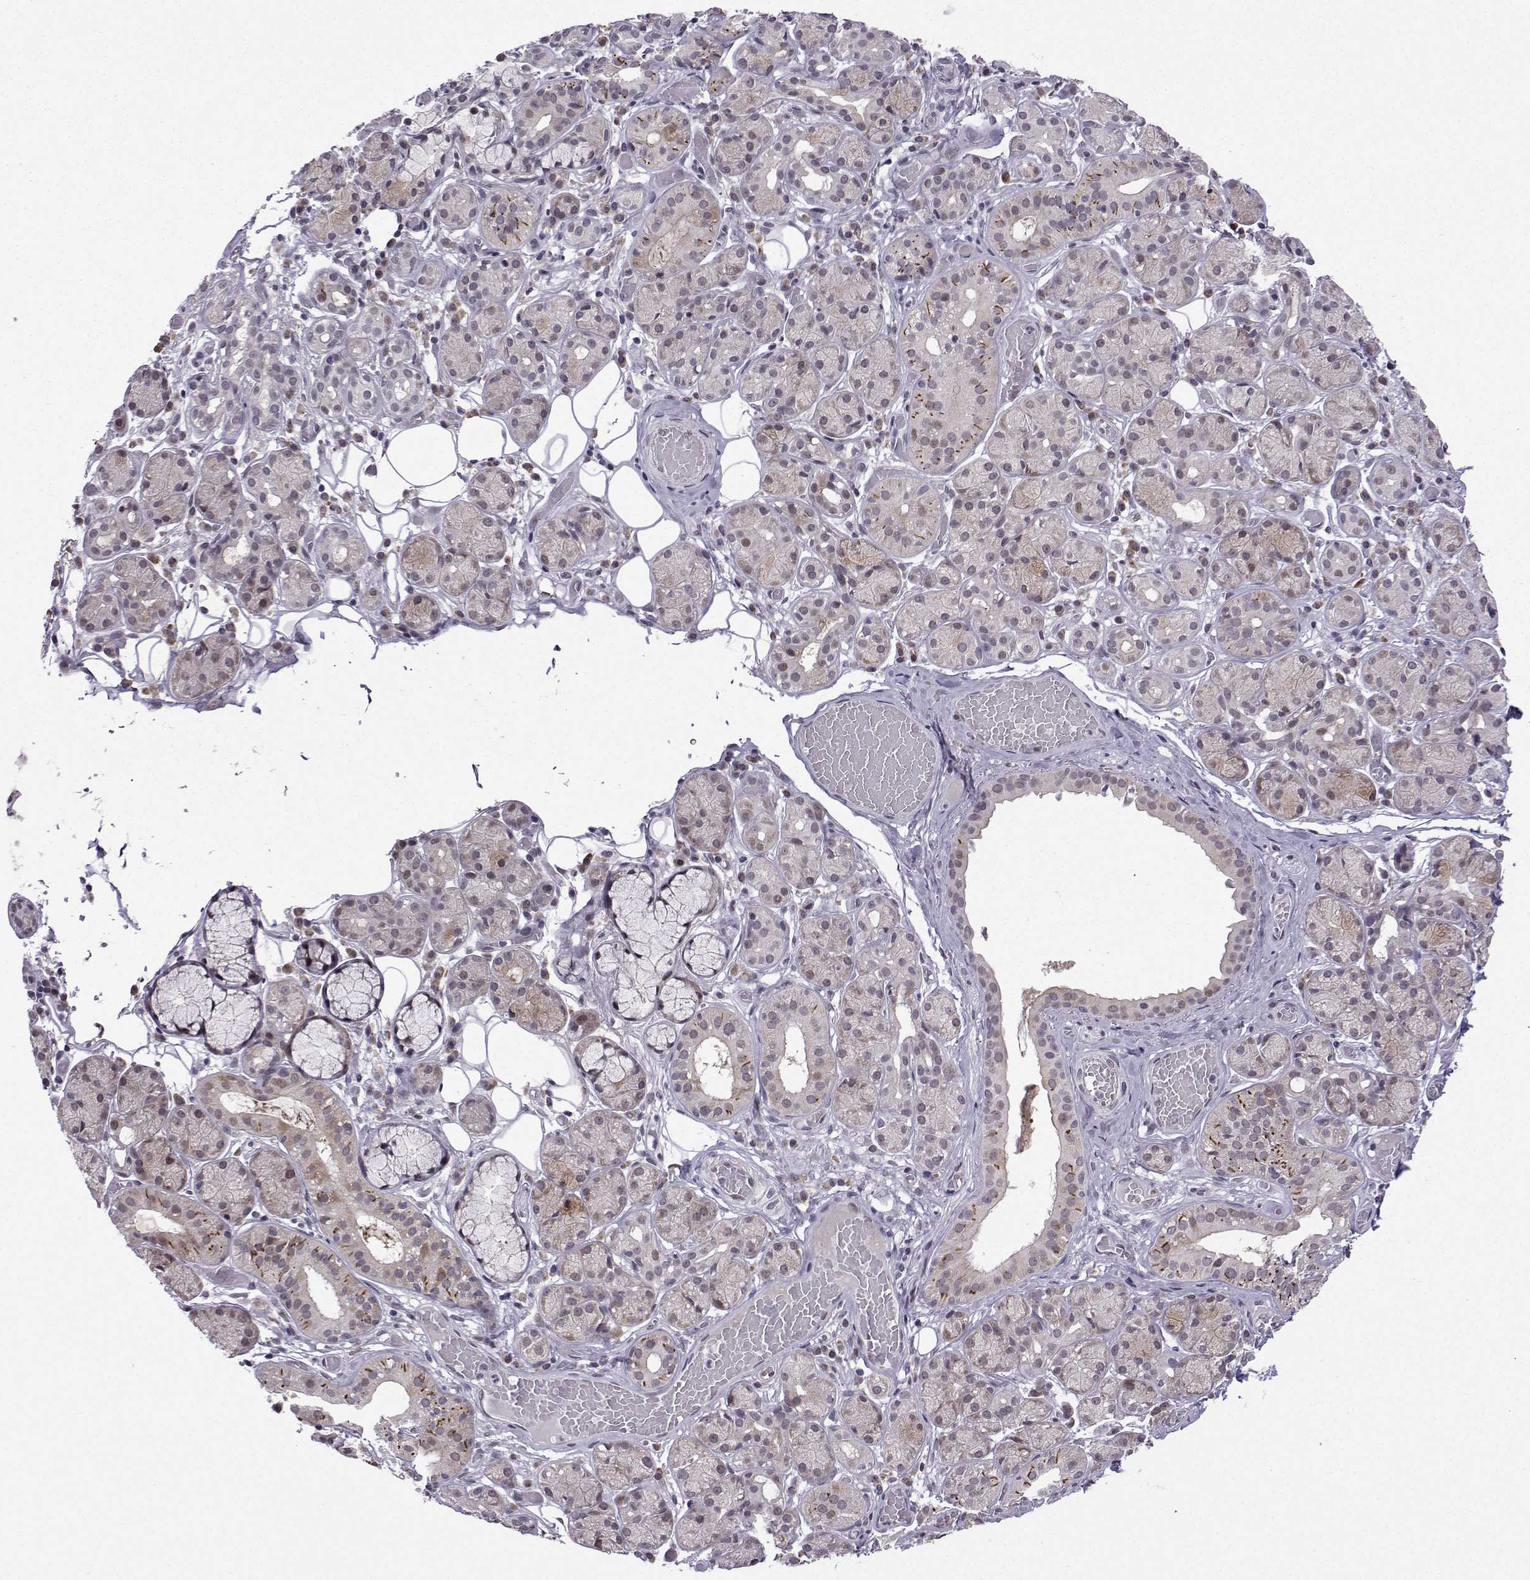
{"staining": {"intensity": "weak", "quantity": "<25%", "location": "nuclear"}, "tissue": "salivary gland", "cell_type": "Glandular cells", "image_type": "normal", "snomed": [{"axis": "morphology", "description": "Normal tissue, NOS"}, {"axis": "topography", "description": "Salivary gland"}, {"axis": "topography", "description": "Peripheral nerve tissue"}], "caption": "An immunohistochemistry micrograph of unremarkable salivary gland is shown. There is no staining in glandular cells of salivary gland. (IHC, brightfield microscopy, high magnification).", "gene": "FGF3", "patient": {"sex": "male", "age": 71}}